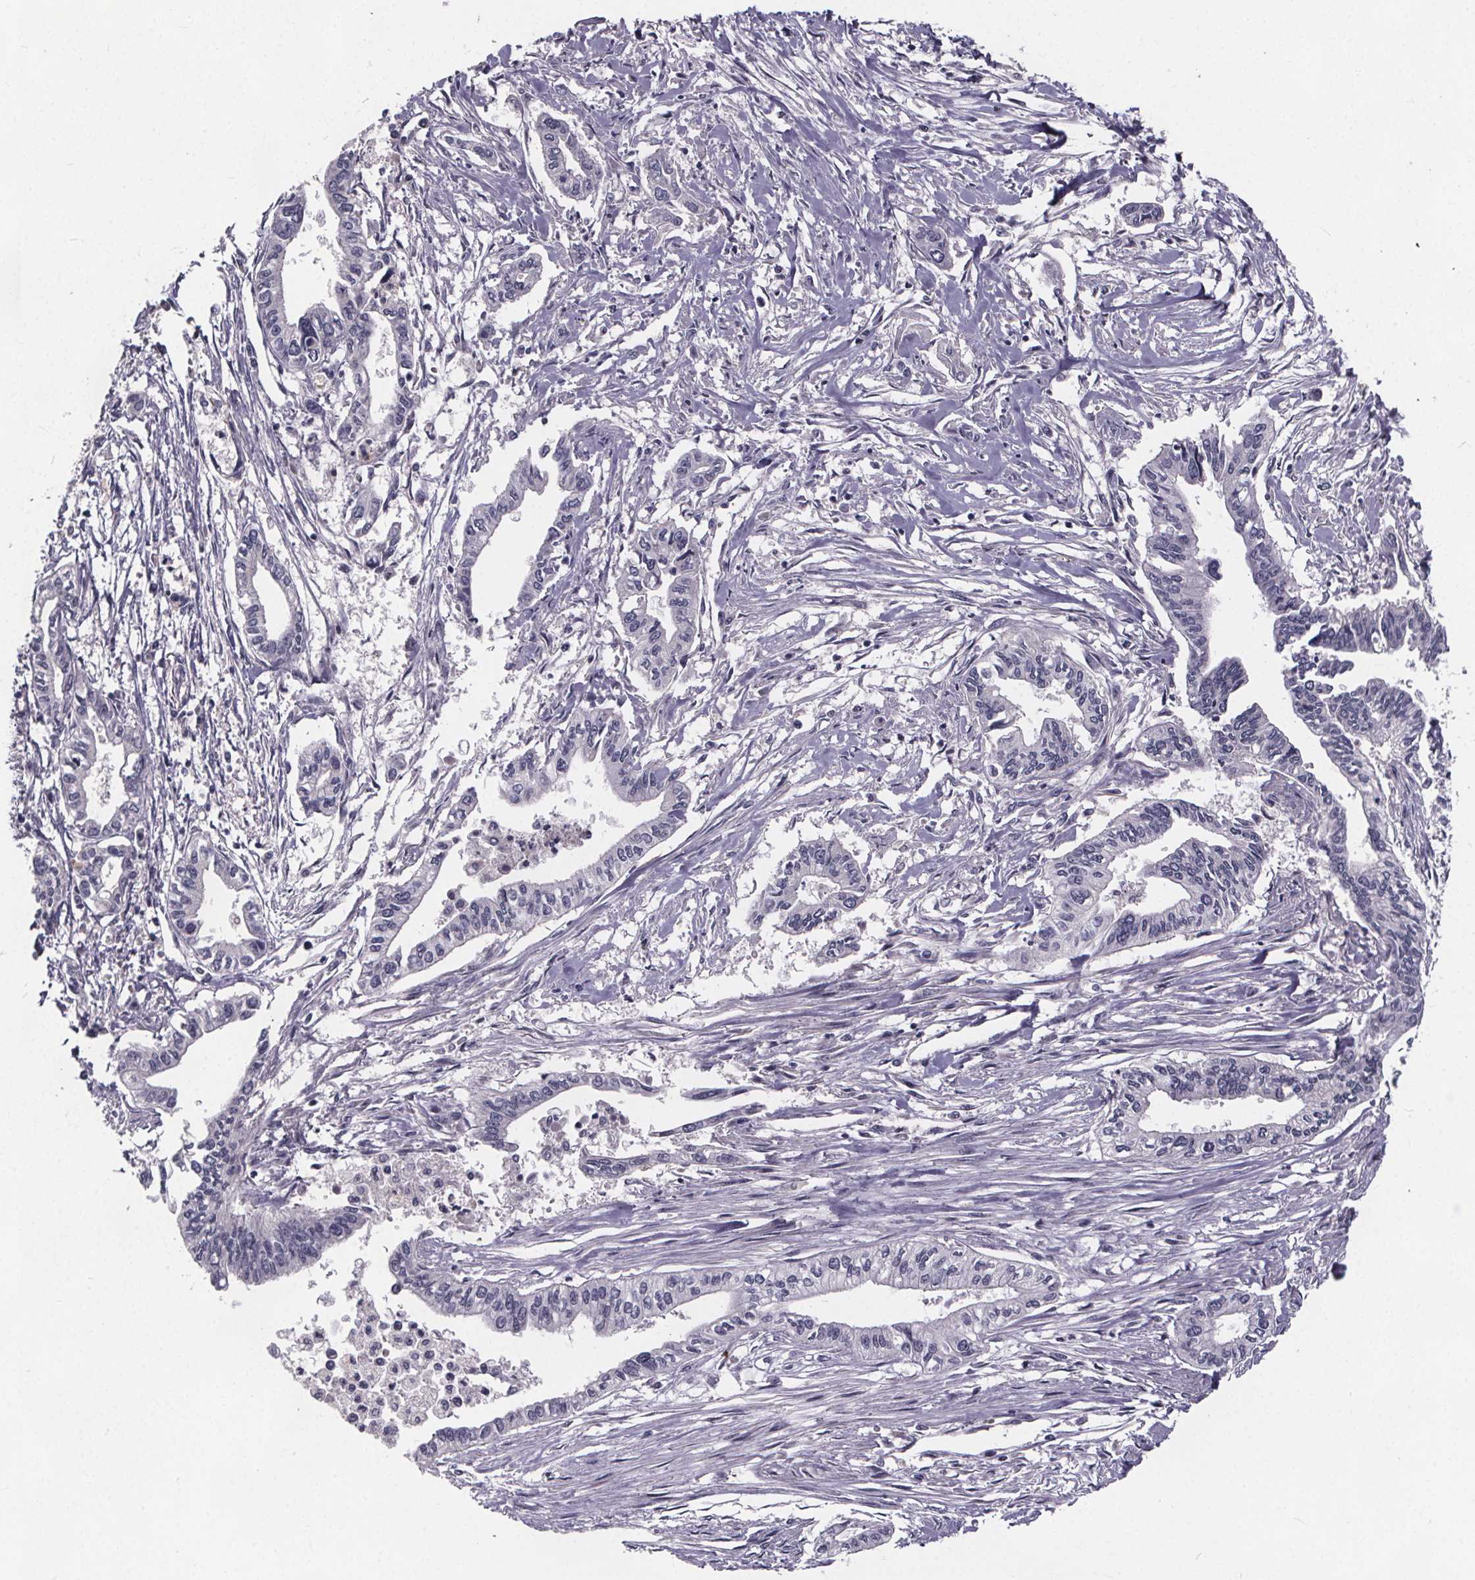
{"staining": {"intensity": "negative", "quantity": "none", "location": "none"}, "tissue": "pancreatic cancer", "cell_type": "Tumor cells", "image_type": "cancer", "snomed": [{"axis": "morphology", "description": "Adenocarcinoma, NOS"}, {"axis": "topography", "description": "Pancreas"}], "caption": "Histopathology image shows no protein staining in tumor cells of pancreatic cancer (adenocarcinoma) tissue. Brightfield microscopy of immunohistochemistry stained with DAB (brown) and hematoxylin (blue), captured at high magnification.", "gene": "FAM181B", "patient": {"sex": "male", "age": 60}}